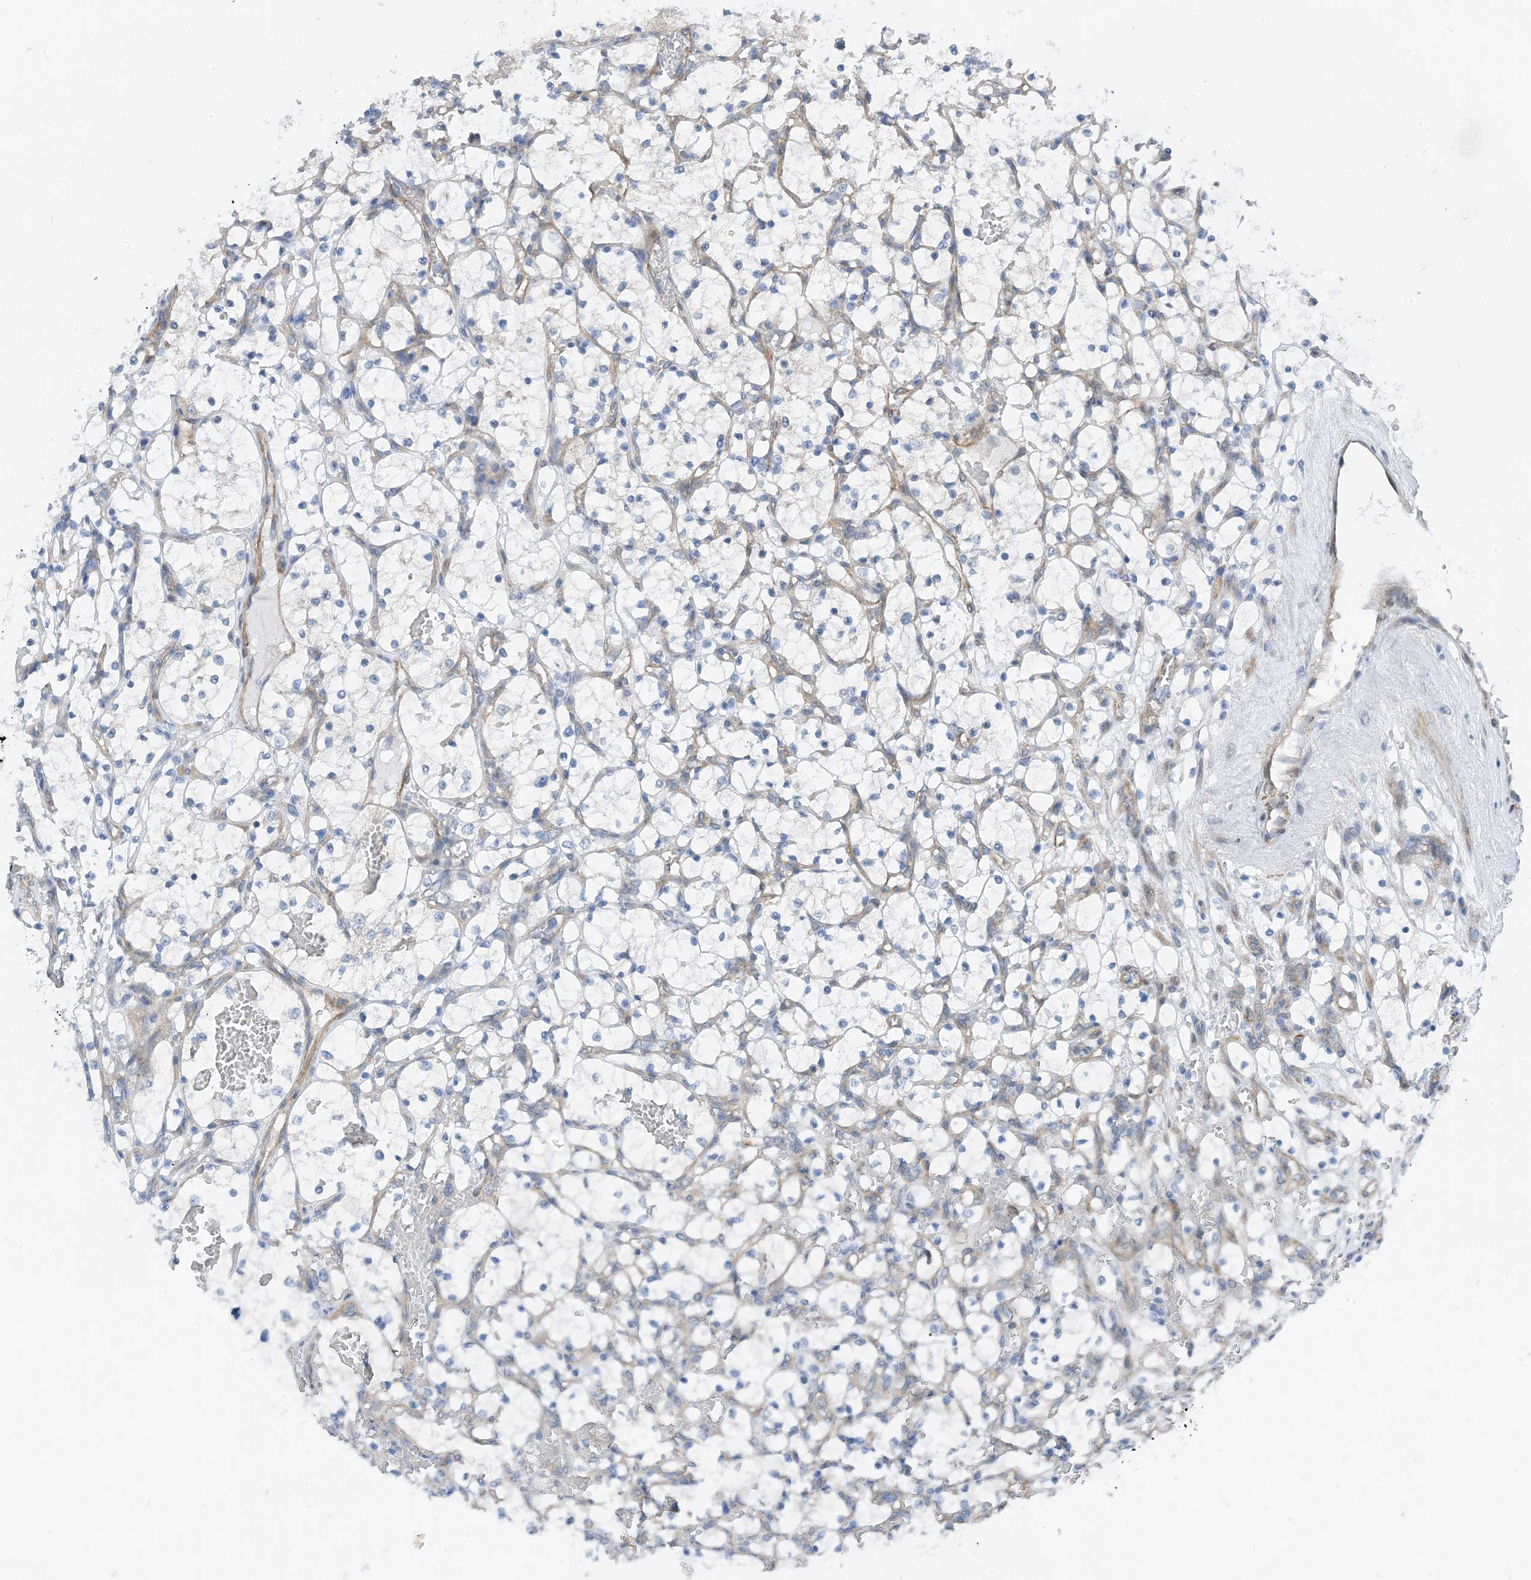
{"staining": {"intensity": "negative", "quantity": "none", "location": "none"}, "tissue": "renal cancer", "cell_type": "Tumor cells", "image_type": "cancer", "snomed": [{"axis": "morphology", "description": "Adenocarcinoma, NOS"}, {"axis": "topography", "description": "Kidney"}], "caption": "Human adenocarcinoma (renal) stained for a protein using IHC shows no staining in tumor cells.", "gene": "PLEKHA3", "patient": {"sex": "female", "age": 69}}